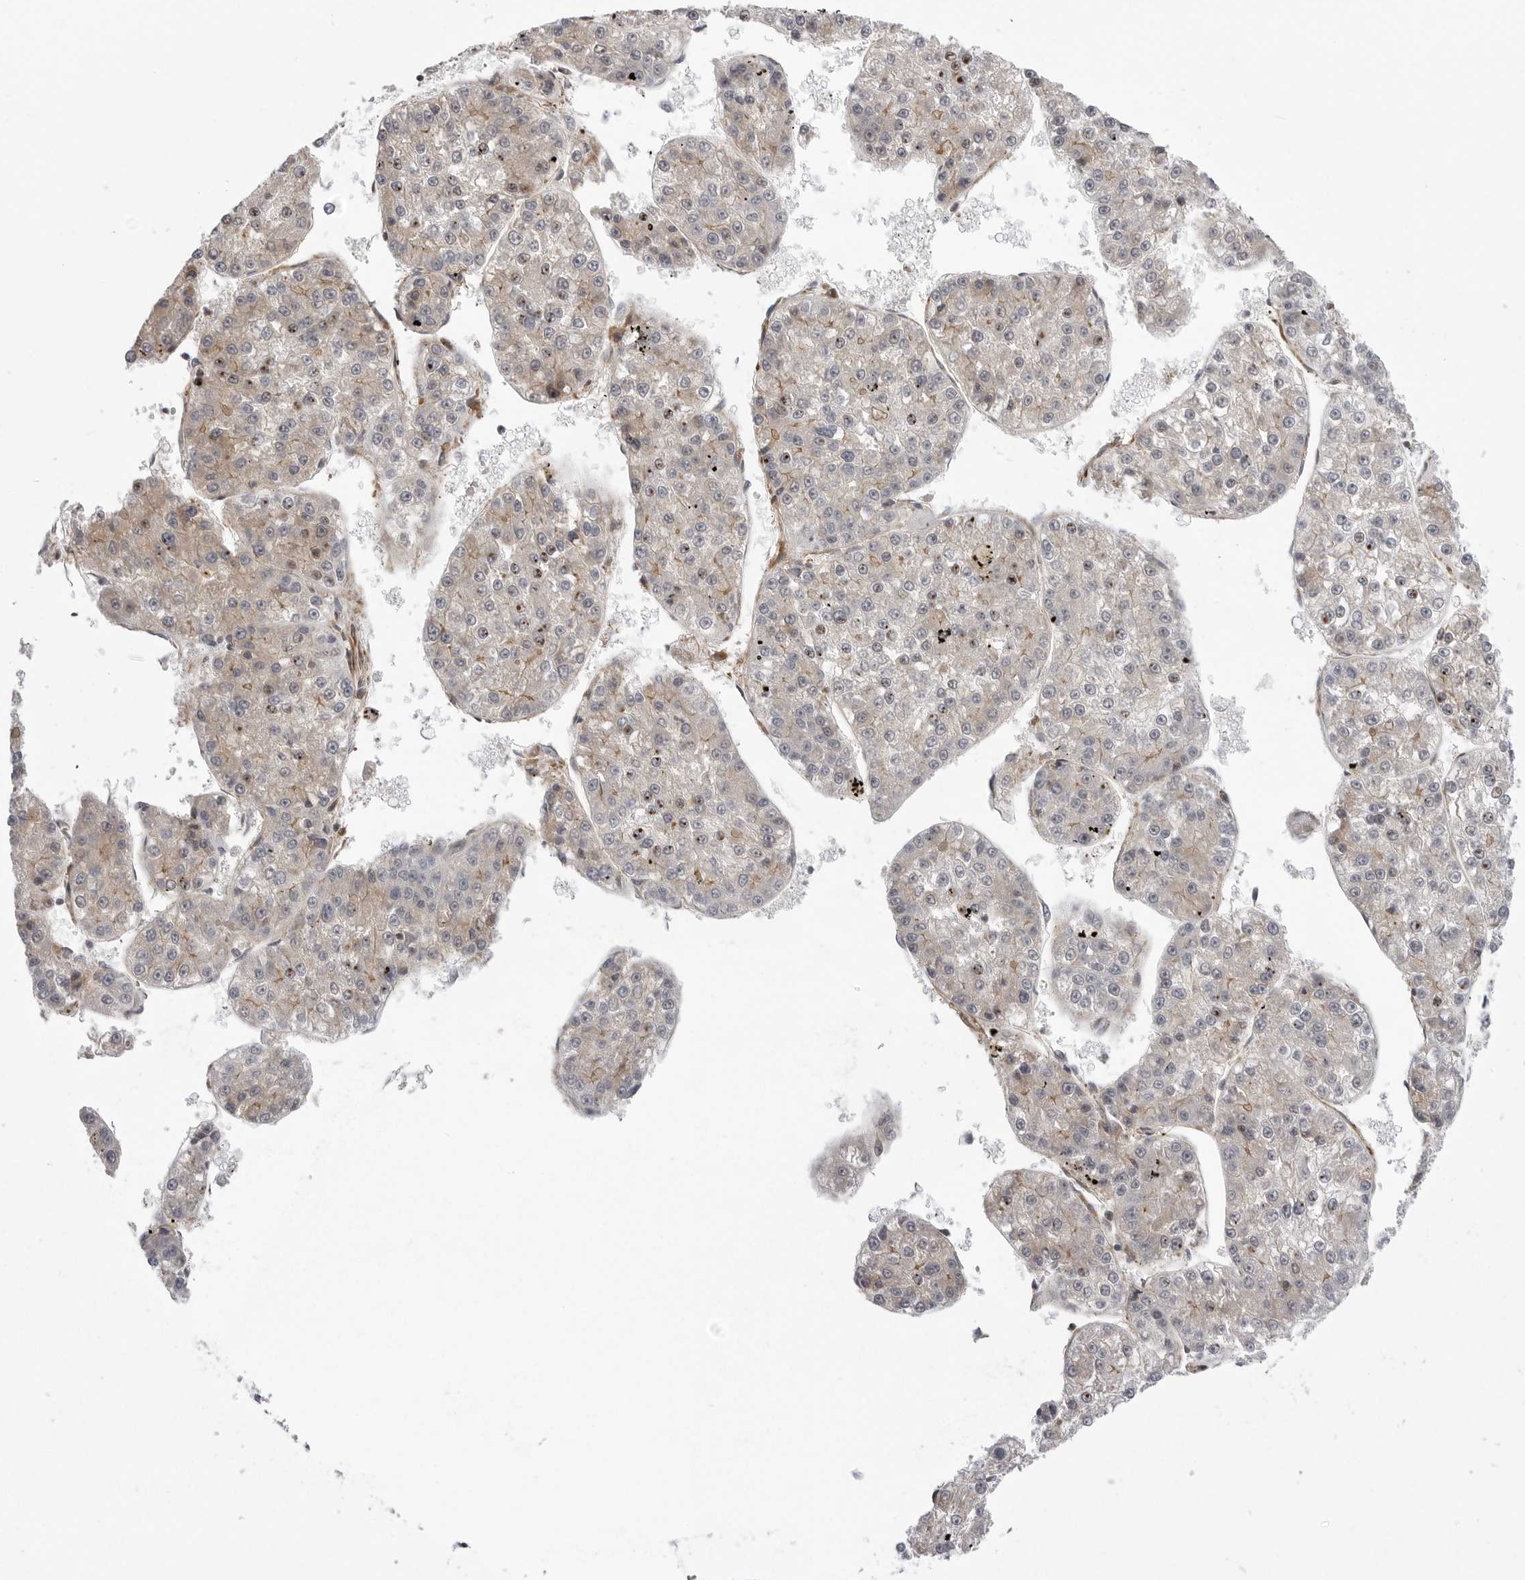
{"staining": {"intensity": "weak", "quantity": "25%-75%", "location": "cytoplasmic/membranous"}, "tissue": "liver cancer", "cell_type": "Tumor cells", "image_type": "cancer", "snomed": [{"axis": "morphology", "description": "Carcinoma, Hepatocellular, NOS"}, {"axis": "topography", "description": "Liver"}], "caption": "Liver cancer stained with a protein marker demonstrates weak staining in tumor cells.", "gene": "SCP2", "patient": {"sex": "female", "age": 73}}